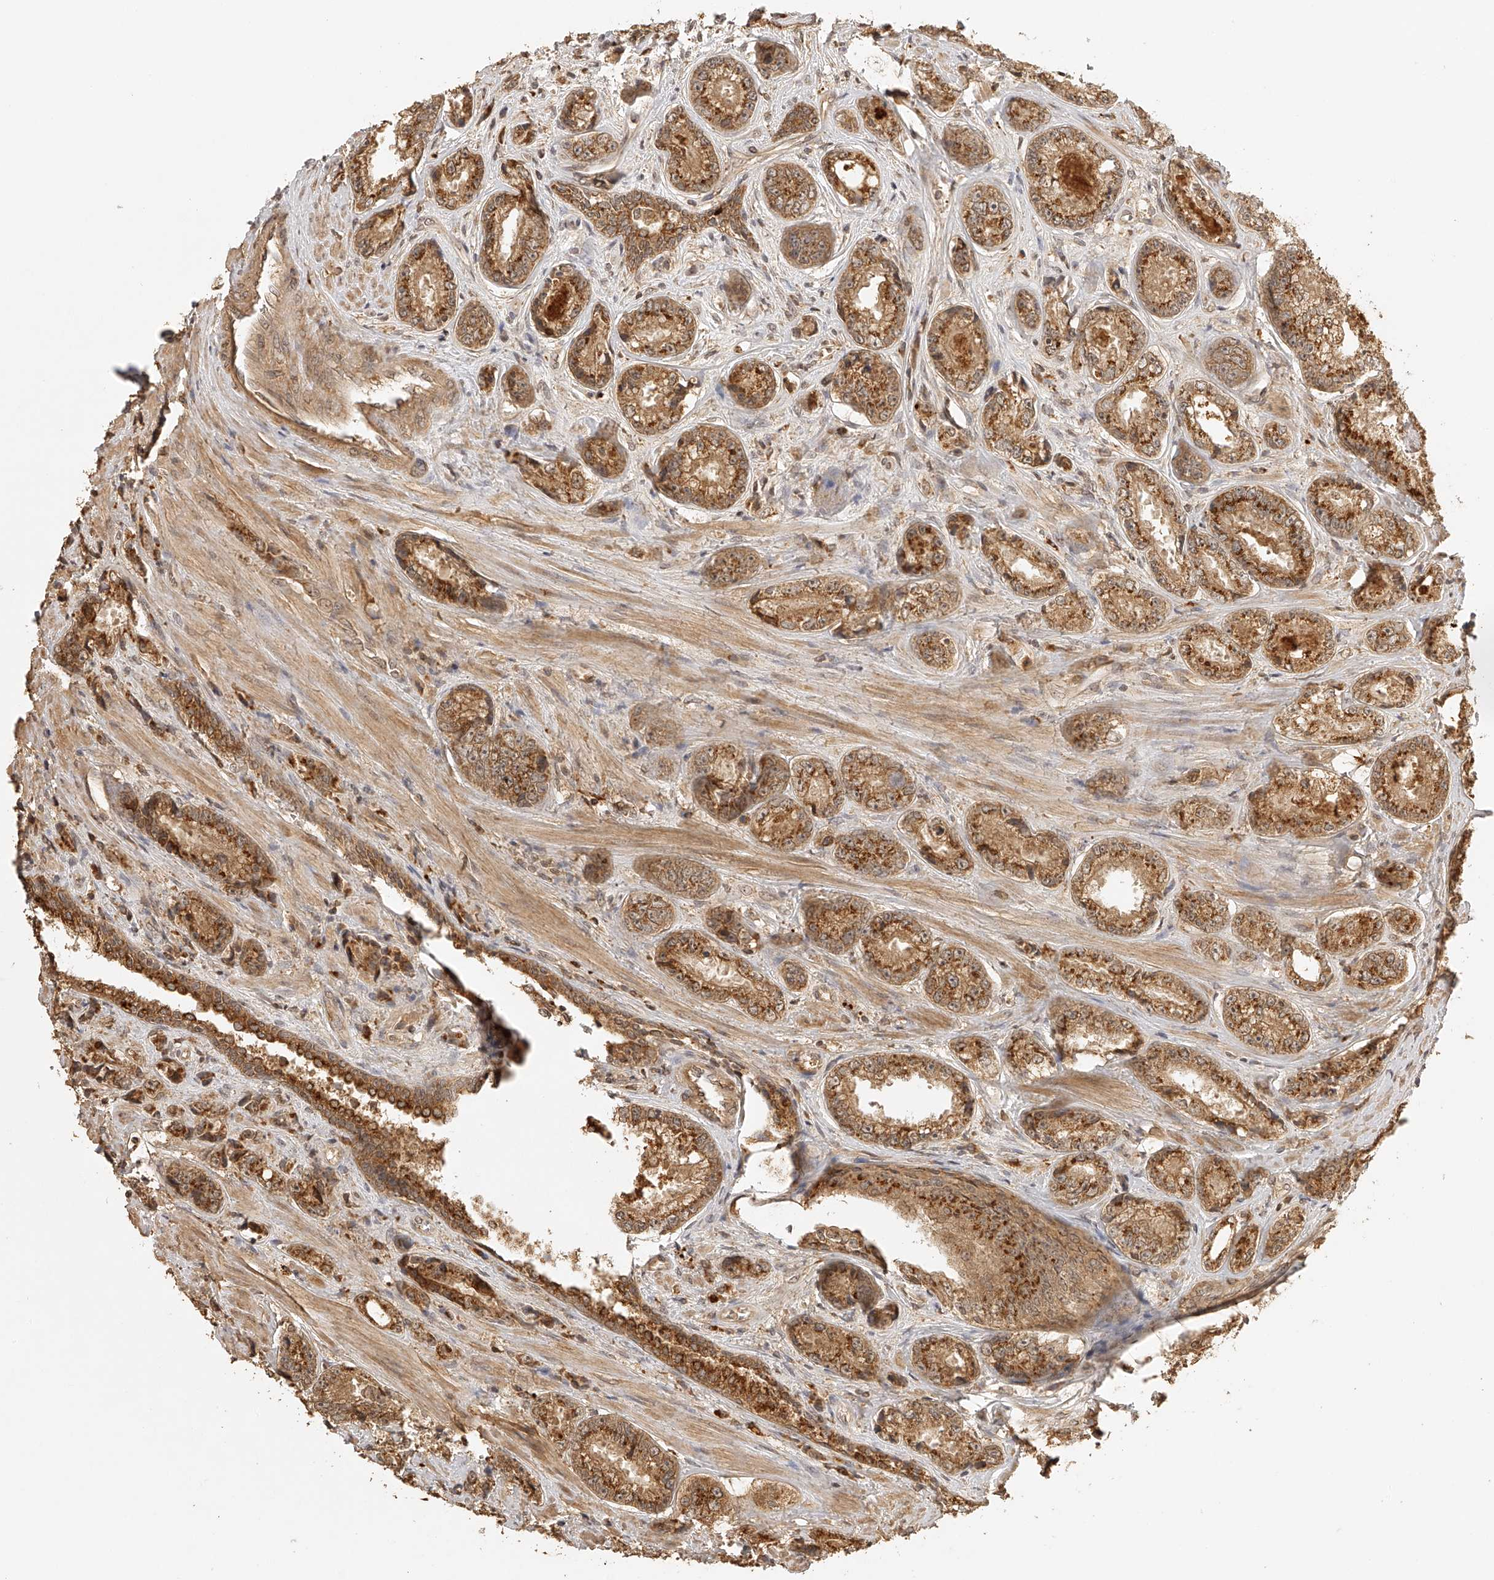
{"staining": {"intensity": "moderate", "quantity": ">75%", "location": "cytoplasmic/membranous"}, "tissue": "prostate cancer", "cell_type": "Tumor cells", "image_type": "cancer", "snomed": [{"axis": "morphology", "description": "Adenocarcinoma, High grade"}, {"axis": "topography", "description": "Prostate"}], "caption": "Protein staining reveals moderate cytoplasmic/membranous positivity in about >75% of tumor cells in prostate cancer (high-grade adenocarcinoma).", "gene": "BCL2L11", "patient": {"sex": "male", "age": 61}}